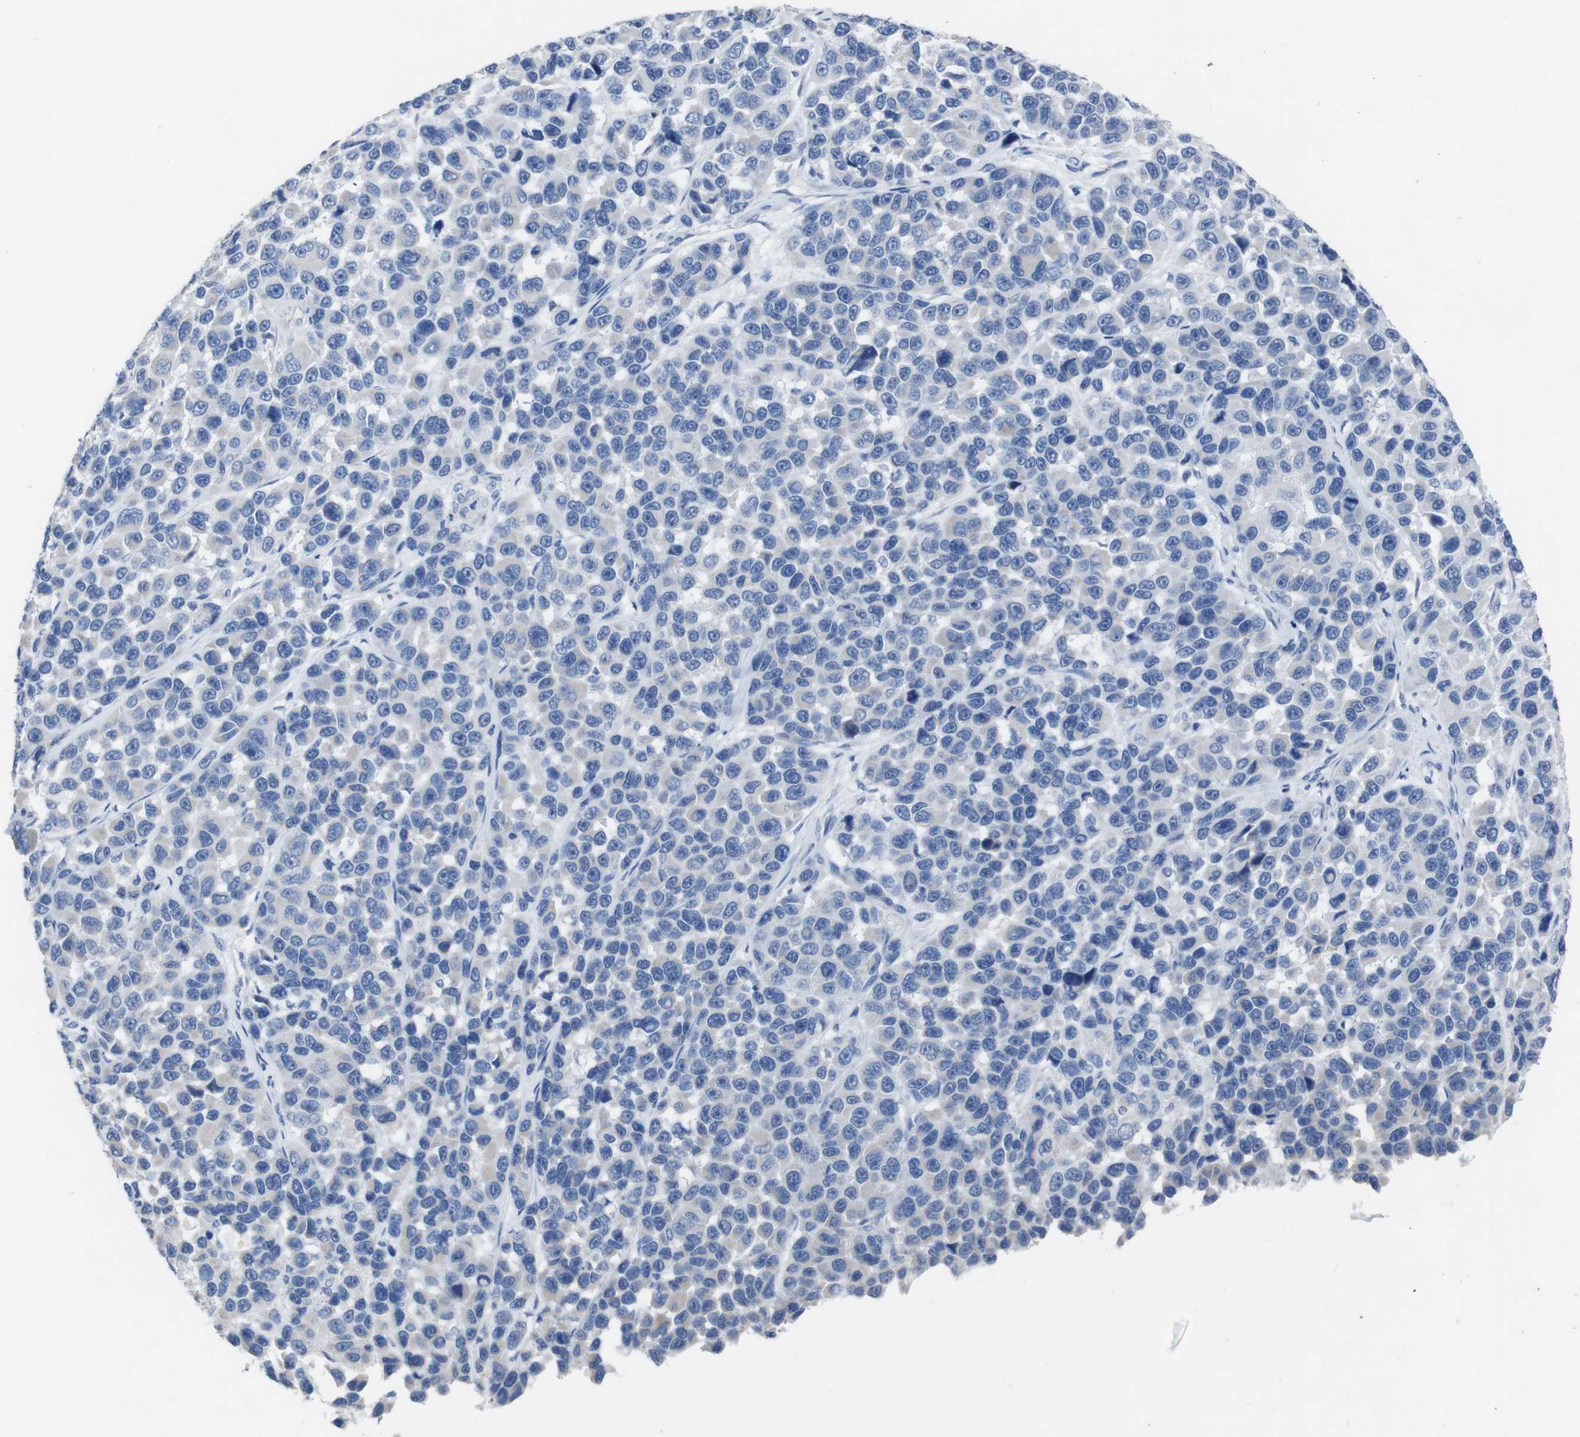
{"staining": {"intensity": "negative", "quantity": "none", "location": "none"}, "tissue": "melanoma", "cell_type": "Tumor cells", "image_type": "cancer", "snomed": [{"axis": "morphology", "description": "Malignant melanoma, NOS"}, {"axis": "topography", "description": "Skin"}], "caption": "Immunohistochemistry (IHC) image of neoplastic tissue: melanoma stained with DAB demonstrates no significant protein positivity in tumor cells. Nuclei are stained in blue.", "gene": "GJB2", "patient": {"sex": "male", "age": 53}}